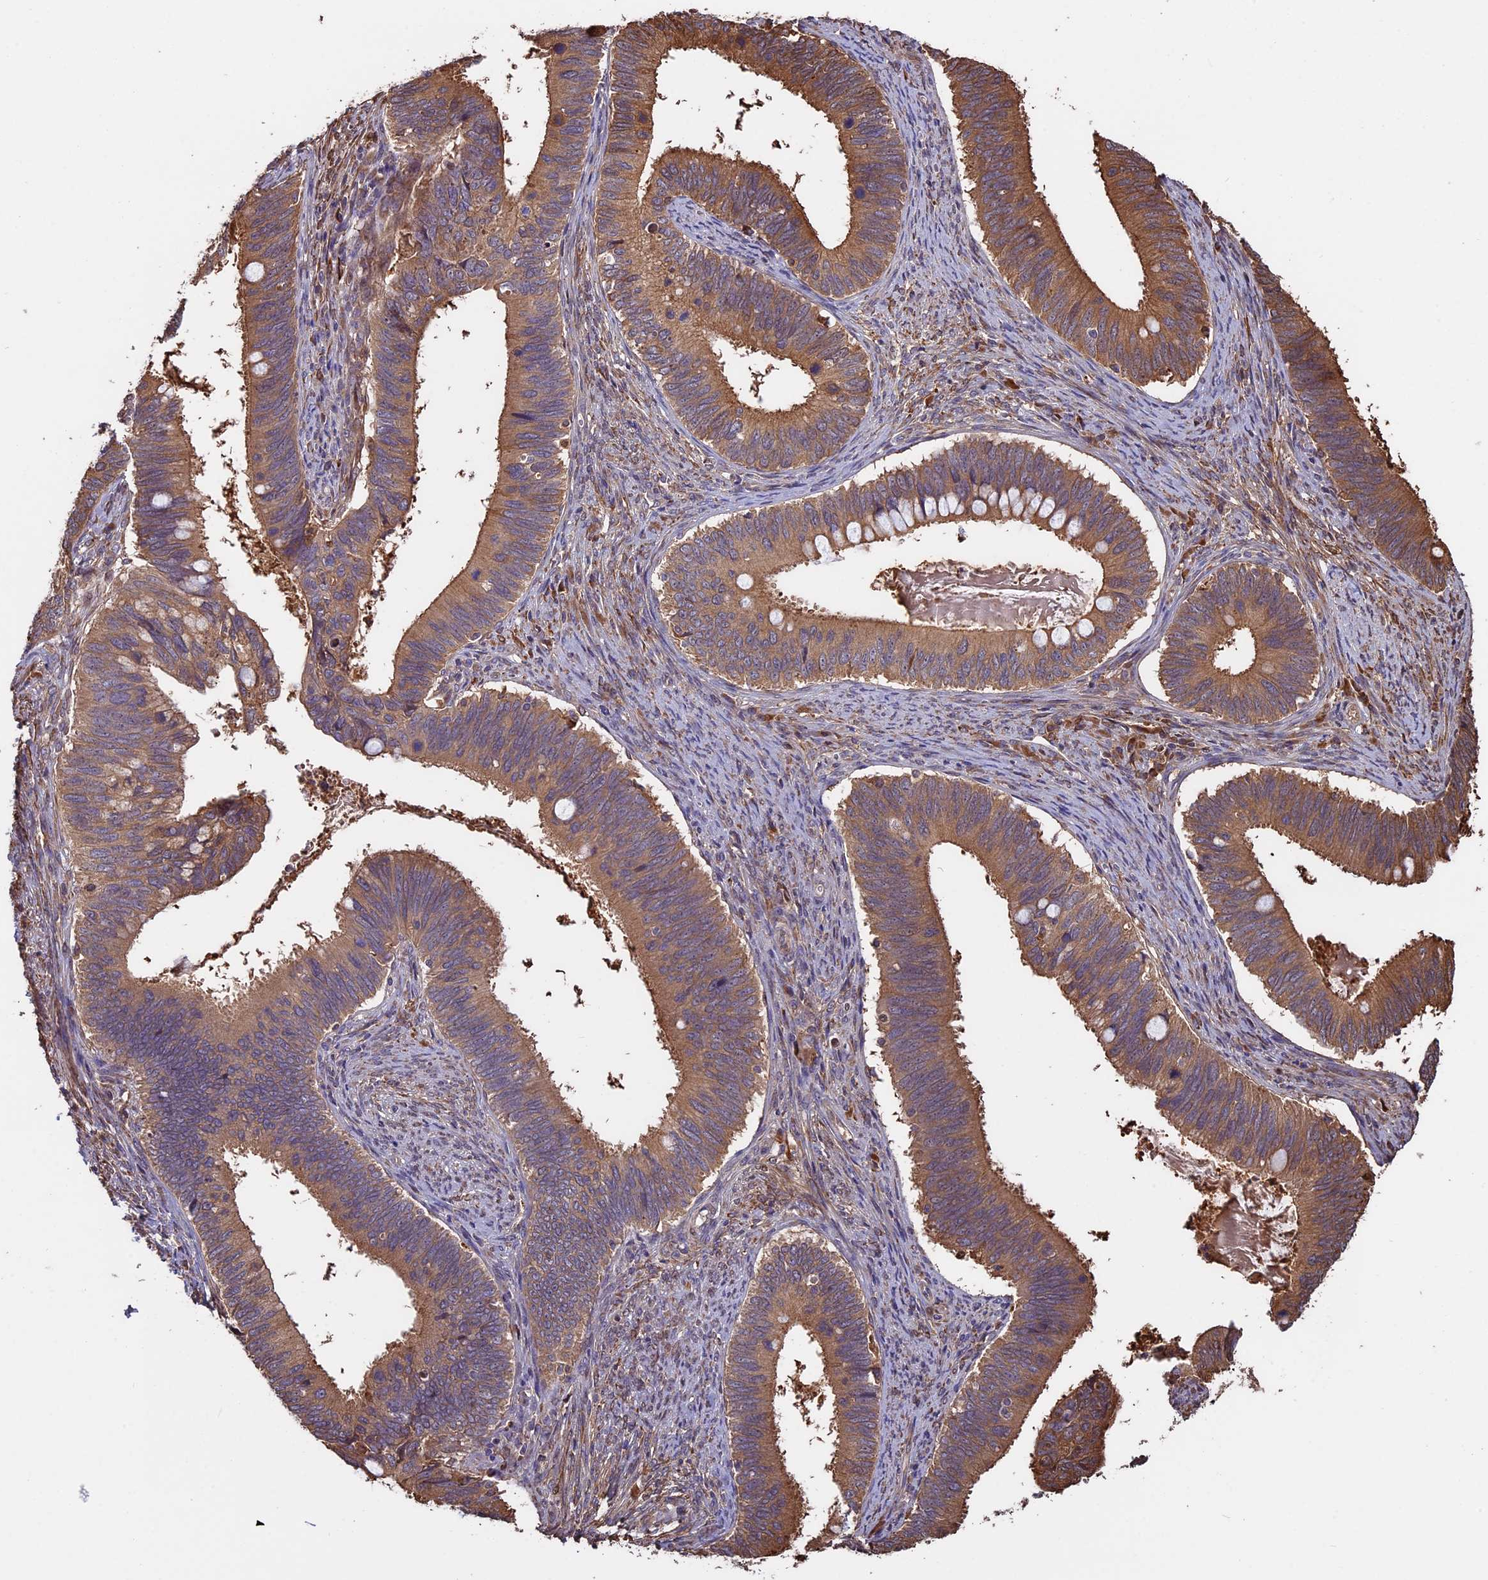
{"staining": {"intensity": "moderate", "quantity": ">75%", "location": "cytoplasmic/membranous"}, "tissue": "cervical cancer", "cell_type": "Tumor cells", "image_type": "cancer", "snomed": [{"axis": "morphology", "description": "Adenocarcinoma, NOS"}, {"axis": "topography", "description": "Cervix"}], "caption": "A medium amount of moderate cytoplasmic/membranous staining is present in about >75% of tumor cells in cervical adenocarcinoma tissue.", "gene": "VWA3A", "patient": {"sex": "female", "age": 42}}